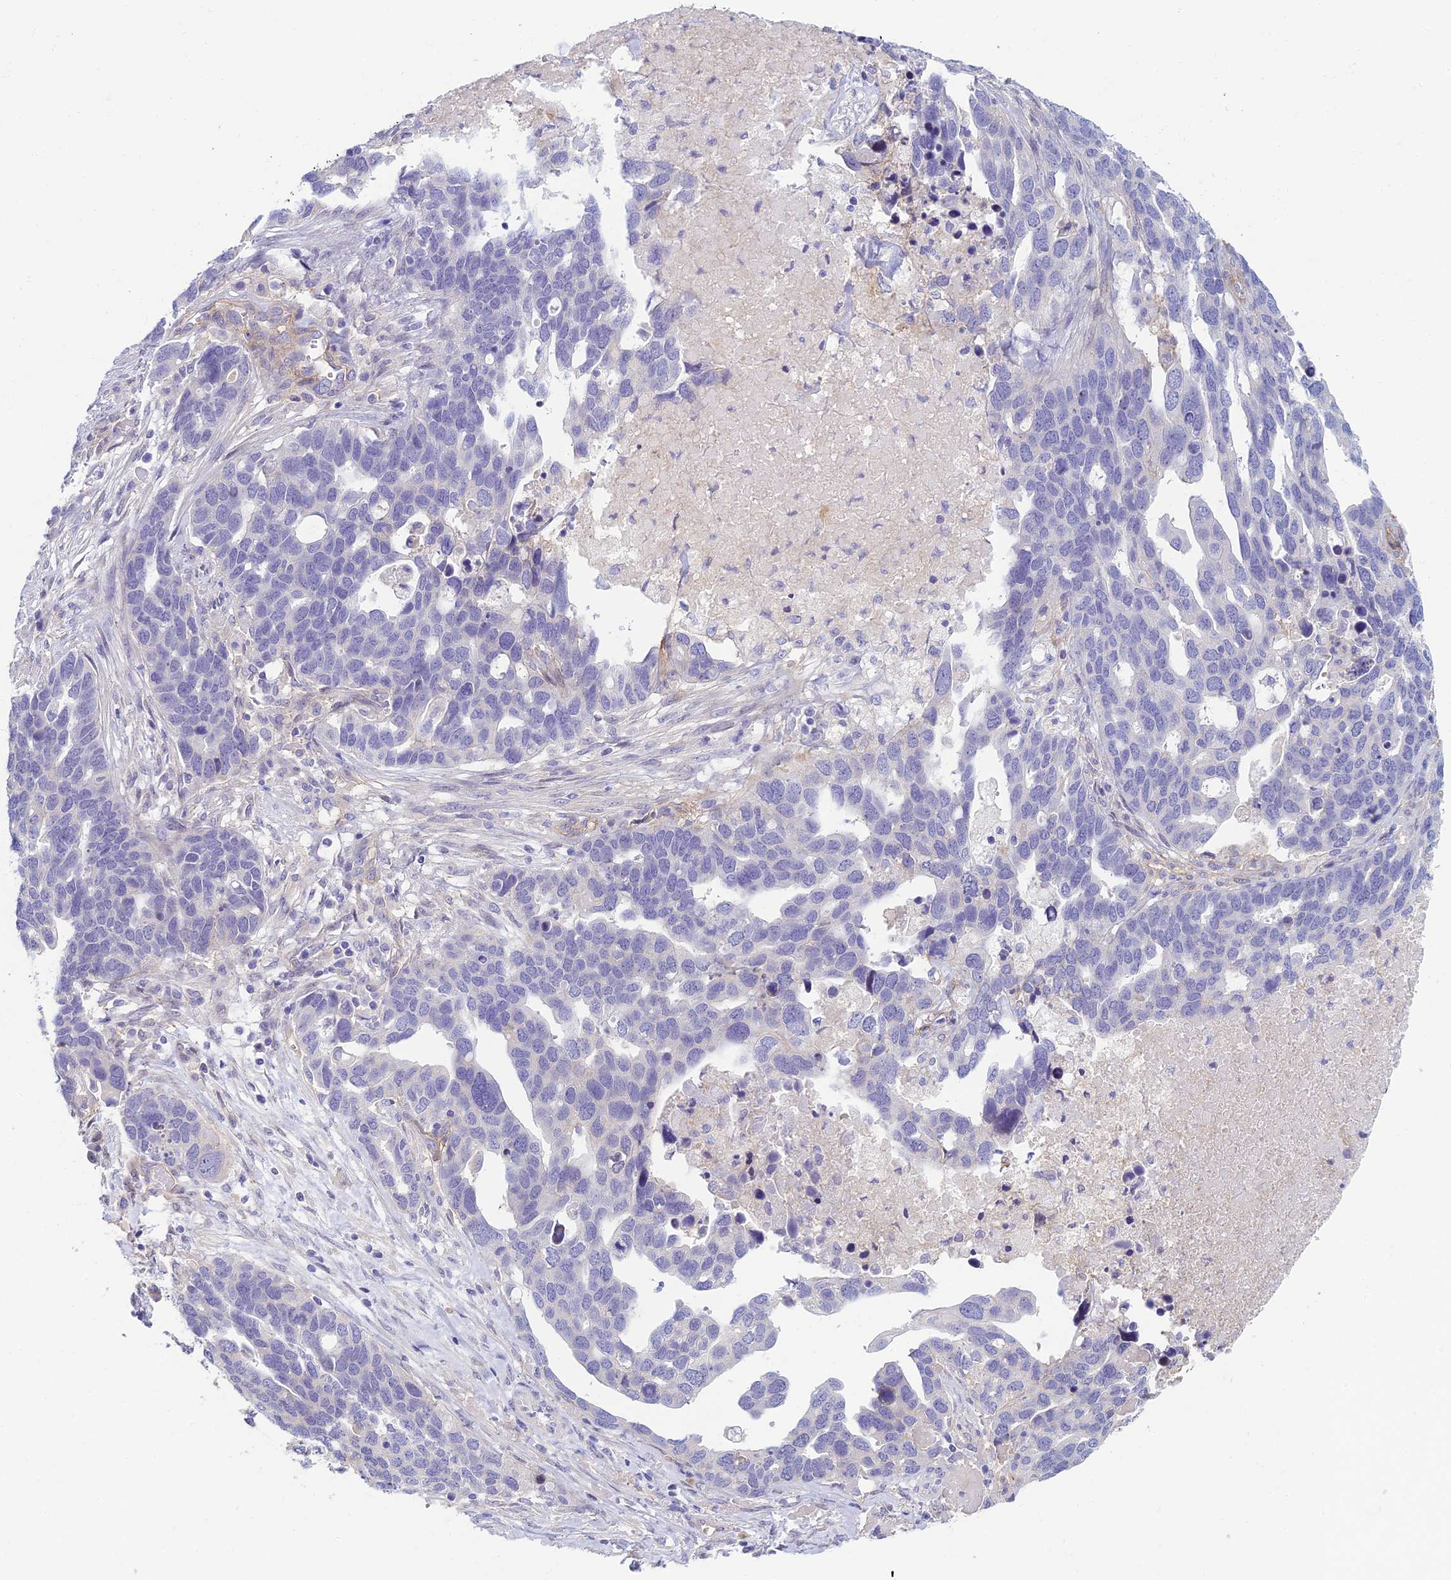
{"staining": {"intensity": "negative", "quantity": "none", "location": "none"}, "tissue": "ovarian cancer", "cell_type": "Tumor cells", "image_type": "cancer", "snomed": [{"axis": "morphology", "description": "Cystadenocarcinoma, serous, NOS"}, {"axis": "topography", "description": "Ovary"}], "caption": "This is an IHC histopathology image of serous cystadenocarcinoma (ovarian). There is no staining in tumor cells.", "gene": "NEURL1", "patient": {"sex": "female", "age": 54}}